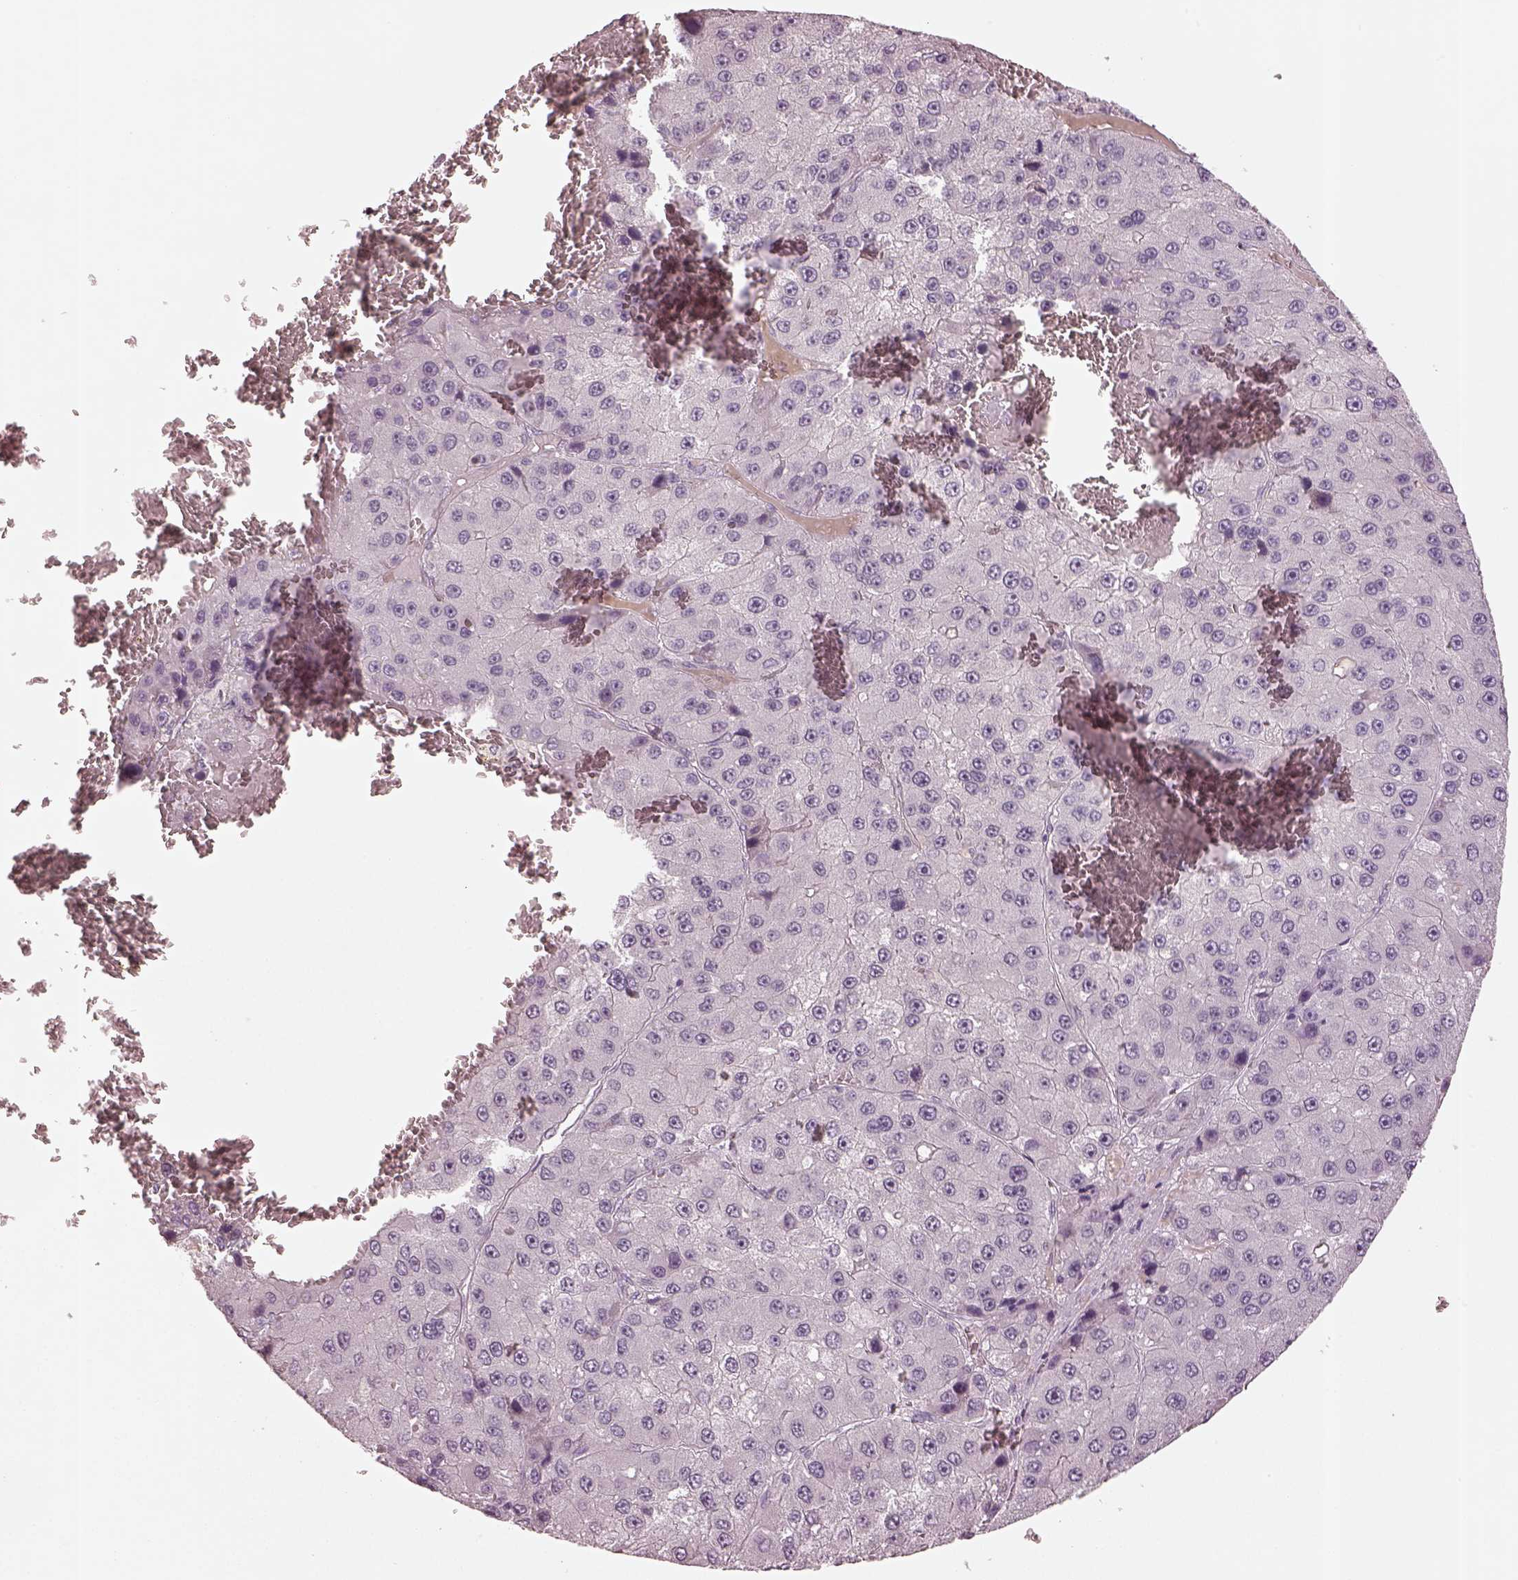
{"staining": {"intensity": "negative", "quantity": "none", "location": "none"}, "tissue": "liver cancer", "cell_type": "Tumor cells", "image_type": "cancer", "snomed": [{"axis": "morphology", "description": "Carcinoma, Hepatocellular, NOS"}, {"axis": "topography", "description": "Liver"}], "caption": "DAB immunohistochemical staining of liver cancer (hepatocellular carcinoma) shows no significant staining in tumor cells.", "gene": "SPATA6L", "patient": {"sex": "female", "age": 73}}